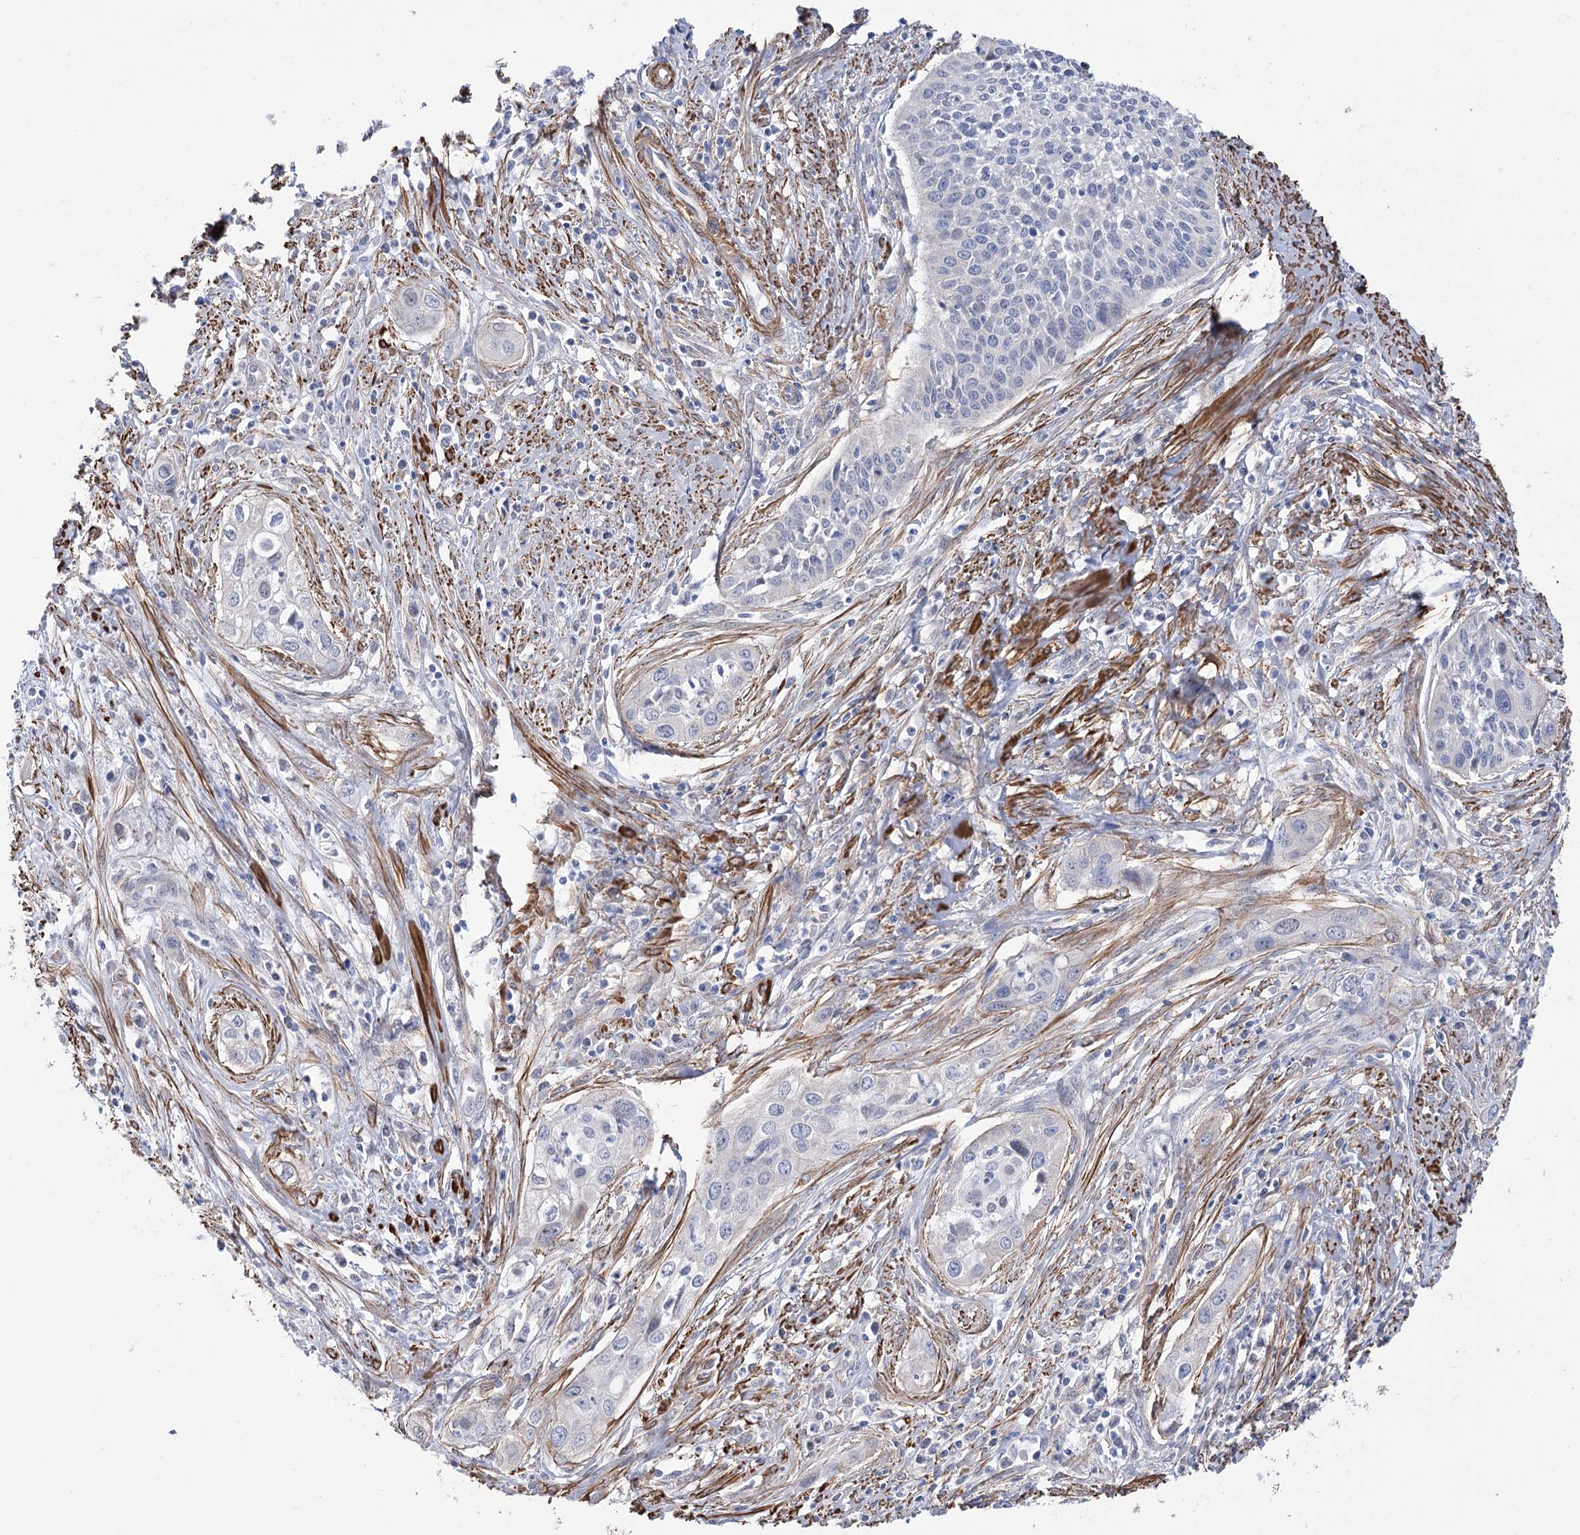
{"staining": {"intensity": "negative", "quantity": "none", "location": "none"}, "tissue": "cervical cancer", "cell_type": "Tumor cells", "image_type": "cancer", "snomed": [{"axis": "morphology", "description": "Squamous cell carcinoma, NOS"}, {"axis": "topography", "description": "Cervix"}], "caption": "Tumor cells show no significant expression in cervical cancer. The staining was performed using DAB (3,3'-diaminobenzidine) to visualize the protein expression in brown, while the nuclei were stained in blue with hematoxylin (Magnification: 20x).", "gene": "WASHC3", "patient": {"sex": "female", "age": 34}}